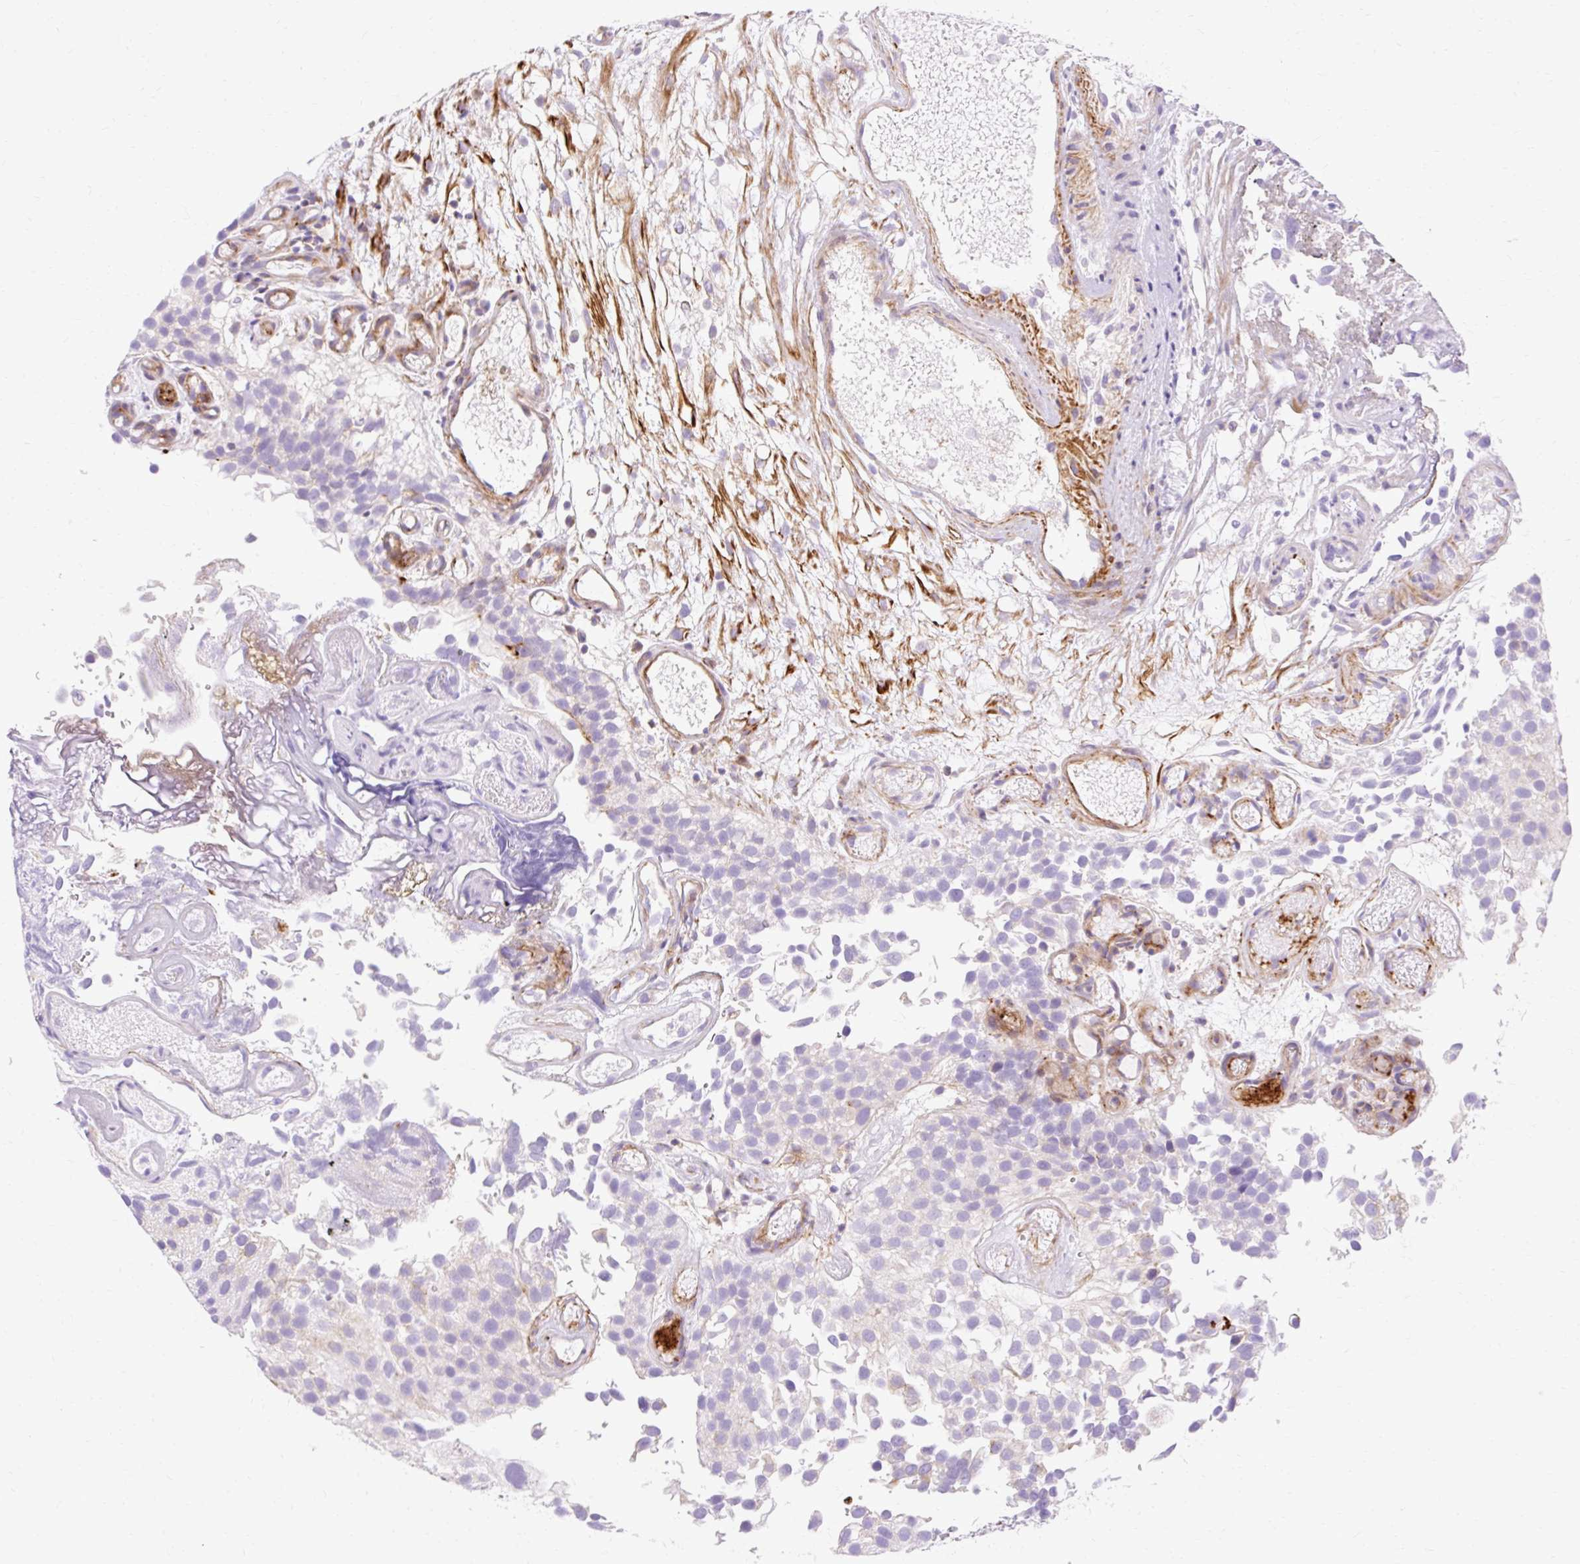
{"staining": {"intensity": "moderate", "quantity": "<25%", "location": "cytoplasmic/membranous"}, "tissue": "urothelial cancer", "cell_type": "Tumor cells", "image_type": "cancer", "snomed": [{"axis": "morphology", "description": "Urothelial carcinoma, NOS"}, {"axis": "topography", "description": "Urinary bladder"}], "caption": "About <25% of tumor cells in human urothelial cancer show moderate cytoplasmic/membranous protein staining as visualized by brown immunohistochemical staining.", "gene": "CORO7-PAM16", "patient": {"sex": "male", "age": 87}}